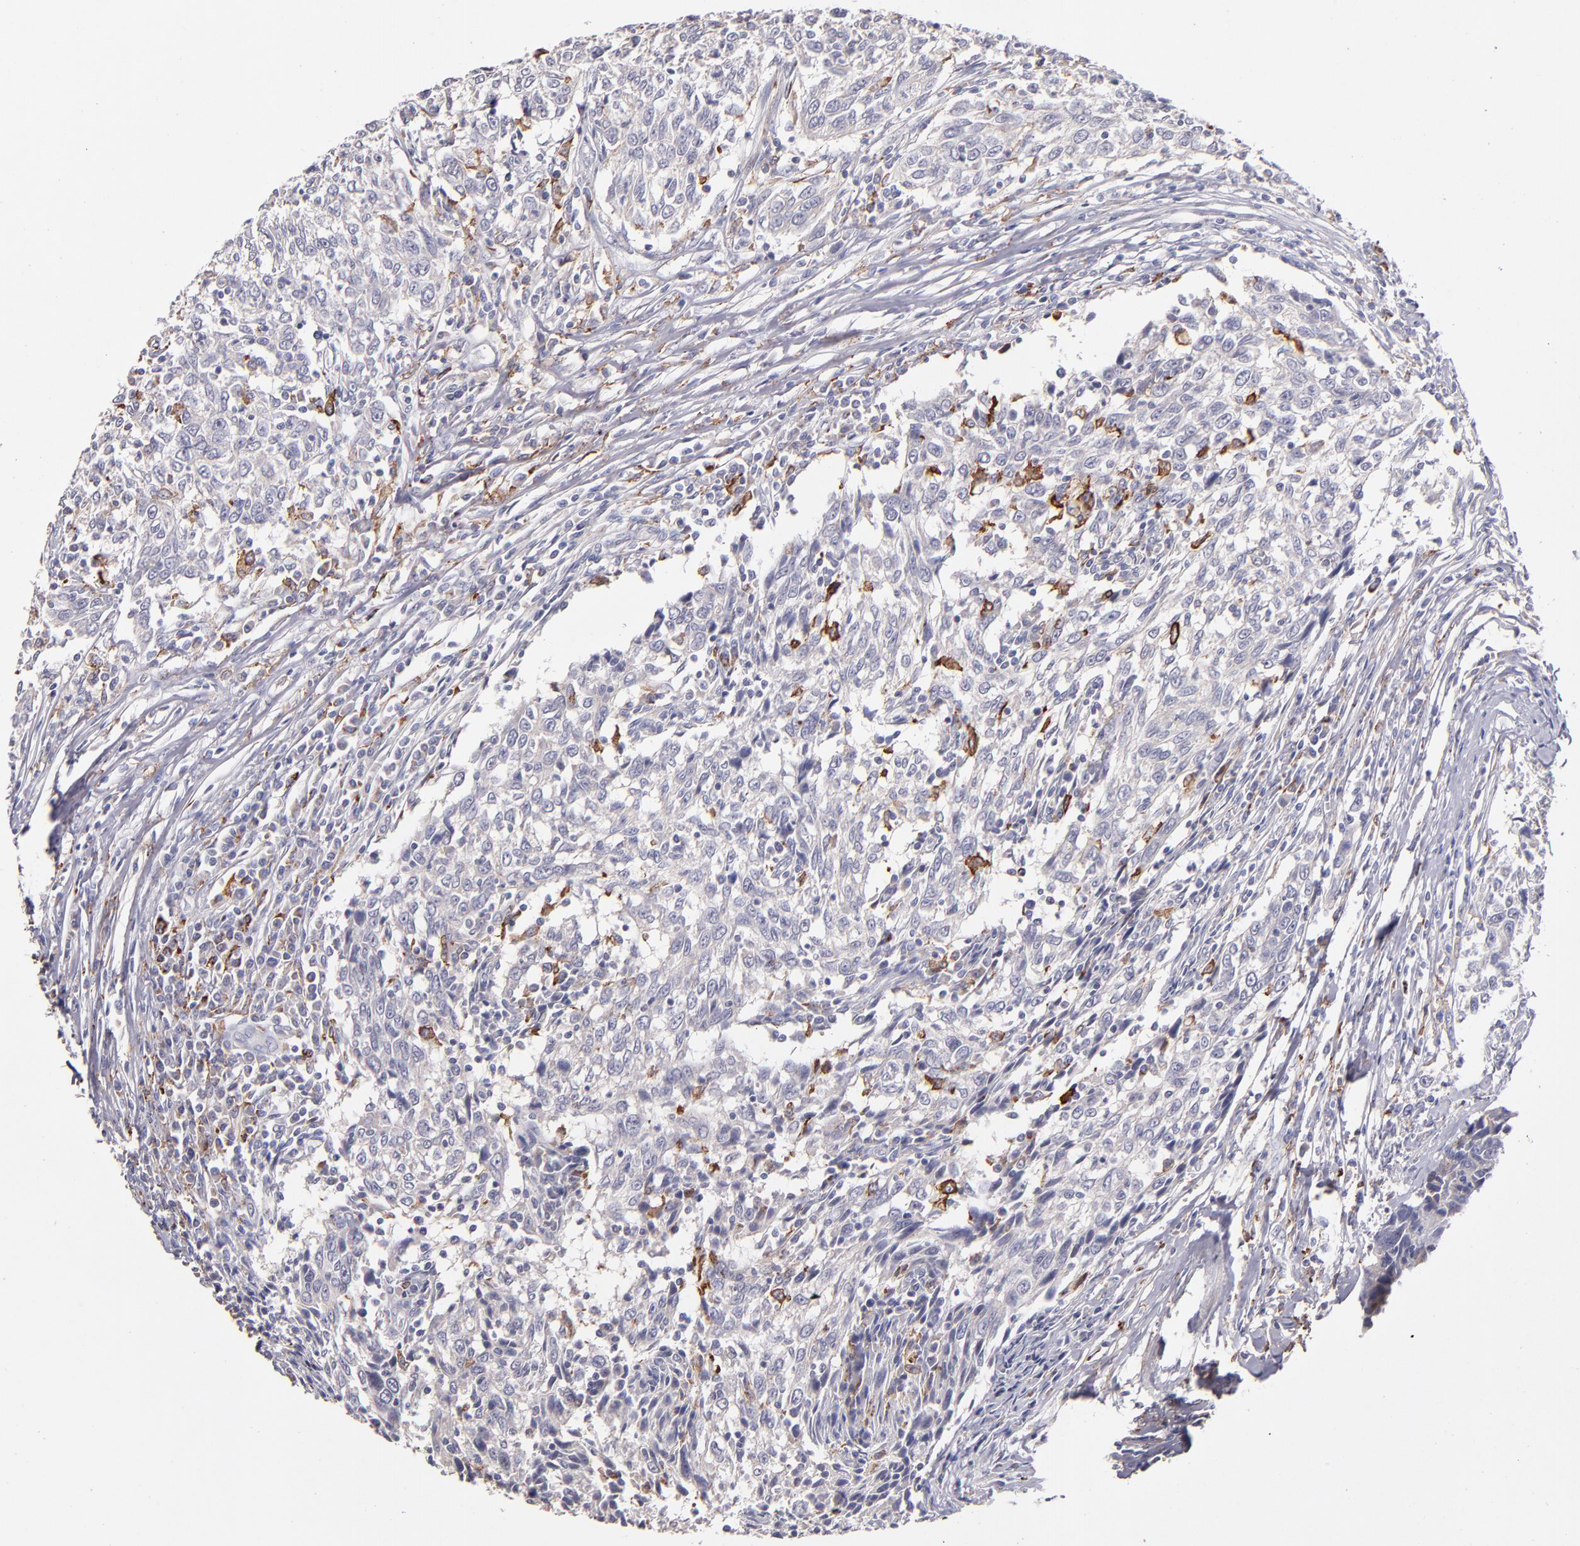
{"staining": {"intensity": "strong", "quantity": "<25%", "location": "cytoplasmic/membranous"}, "tissue": "breast cancer", "cell_type": "Tumor cells", "image_type": "cancer", "snomed": [{"axis": "morphology", "description": "Duct carcinoma"}, {"axis": "topography", "description": "Breast"}], "caption": "This photomicrograph exhibits immunohistochemistry staining of human breast cancer (intraductal carcinoma), with medium strong cytoplasmic/membranous expression in about <25% of tumor cells.", "gene": "GLDC", "patient": {"sex": "female", "age": 50}}